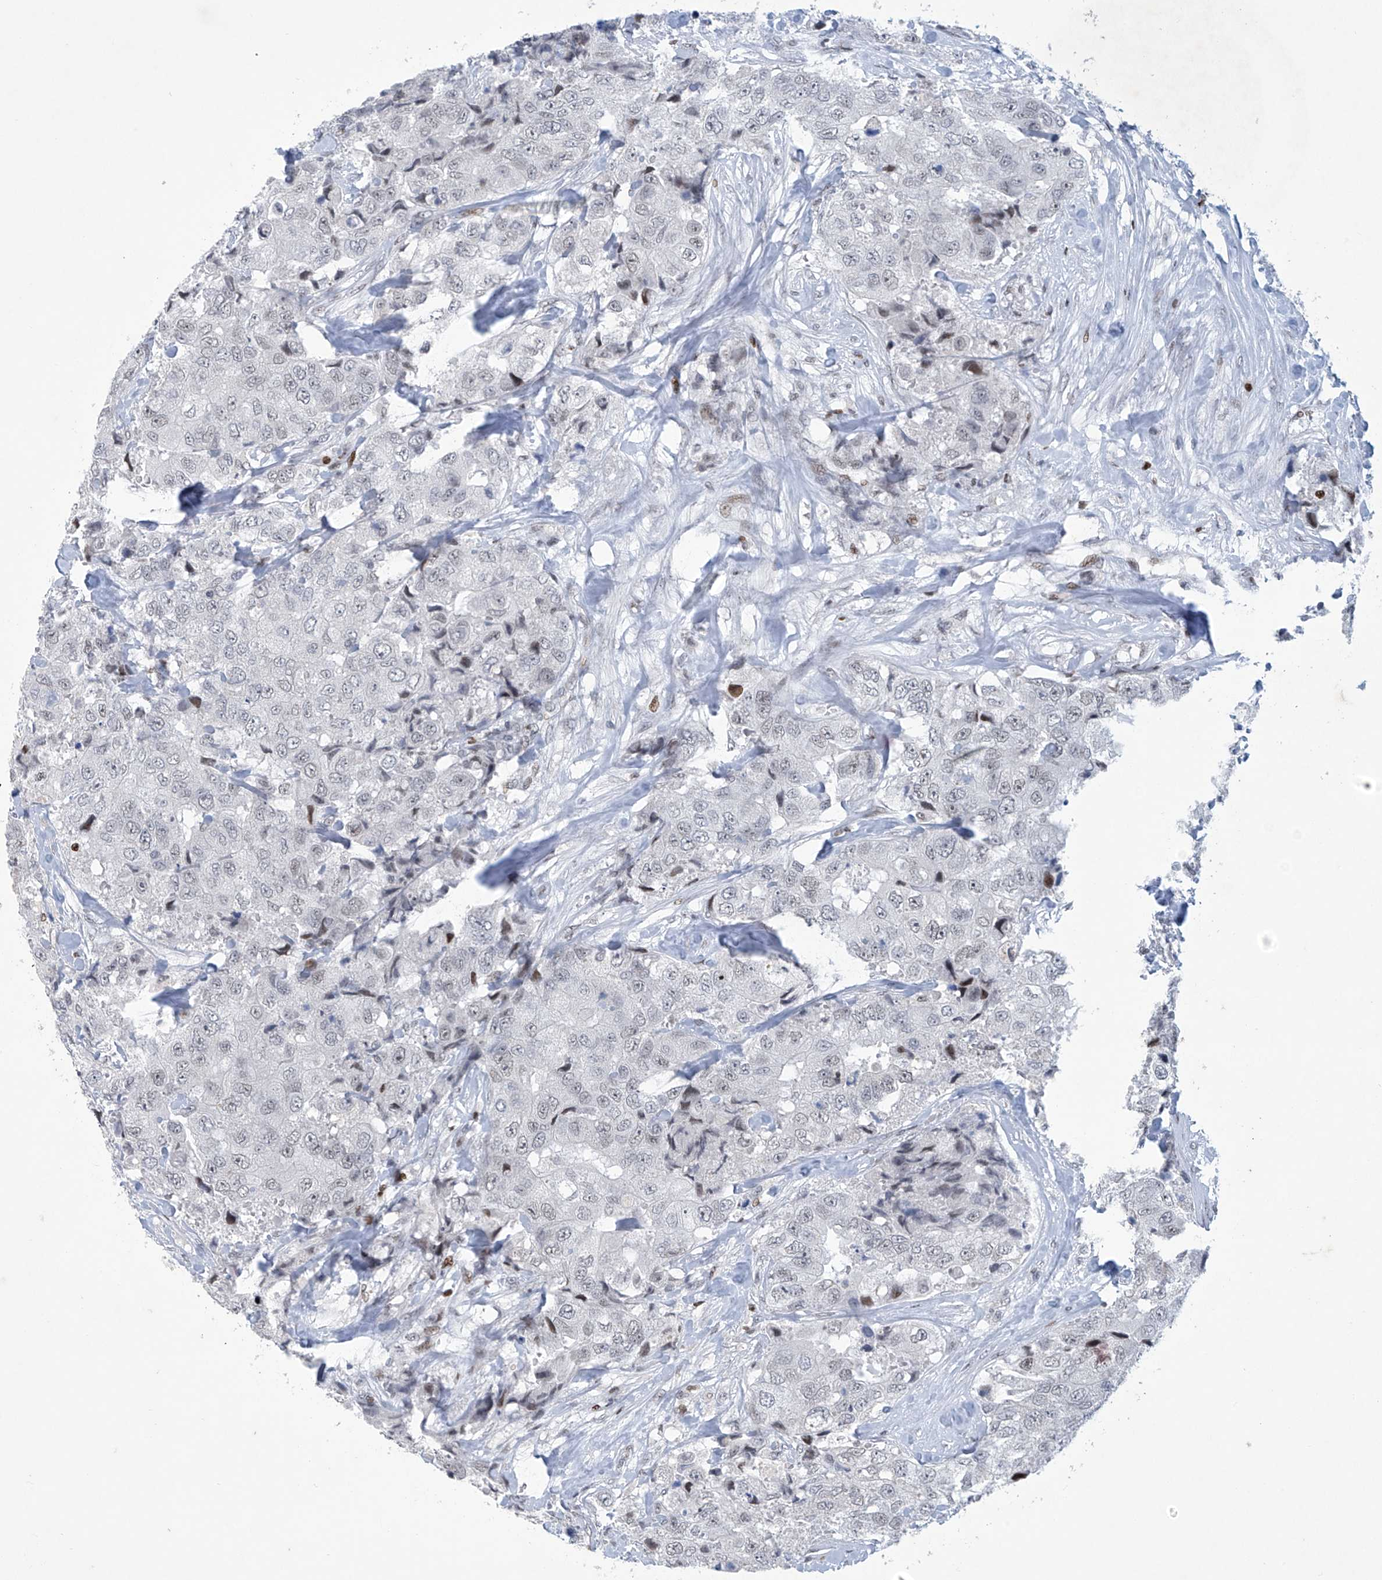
{"staining": {"intensity": "weak", "quantity": "<25%", "location": "nuclear"}, "tissue": "breast cancer", "cell_type": "Tumor cells", "image_type": "cancer", "snomed": [{"axis": "morphology", "description": "Duct carcinoma"}, {"axis": "topography", "description": "Breast"}], "caption": "High power microscopy micrograph of an IHC micrograph of breast cancer (invasive ductal carcinoma), revealing no significant positivity in tumor cells. Nuclei are stained in blue.", "gene": "RFX7", "patient": {"sex": "female", "age": 62}}